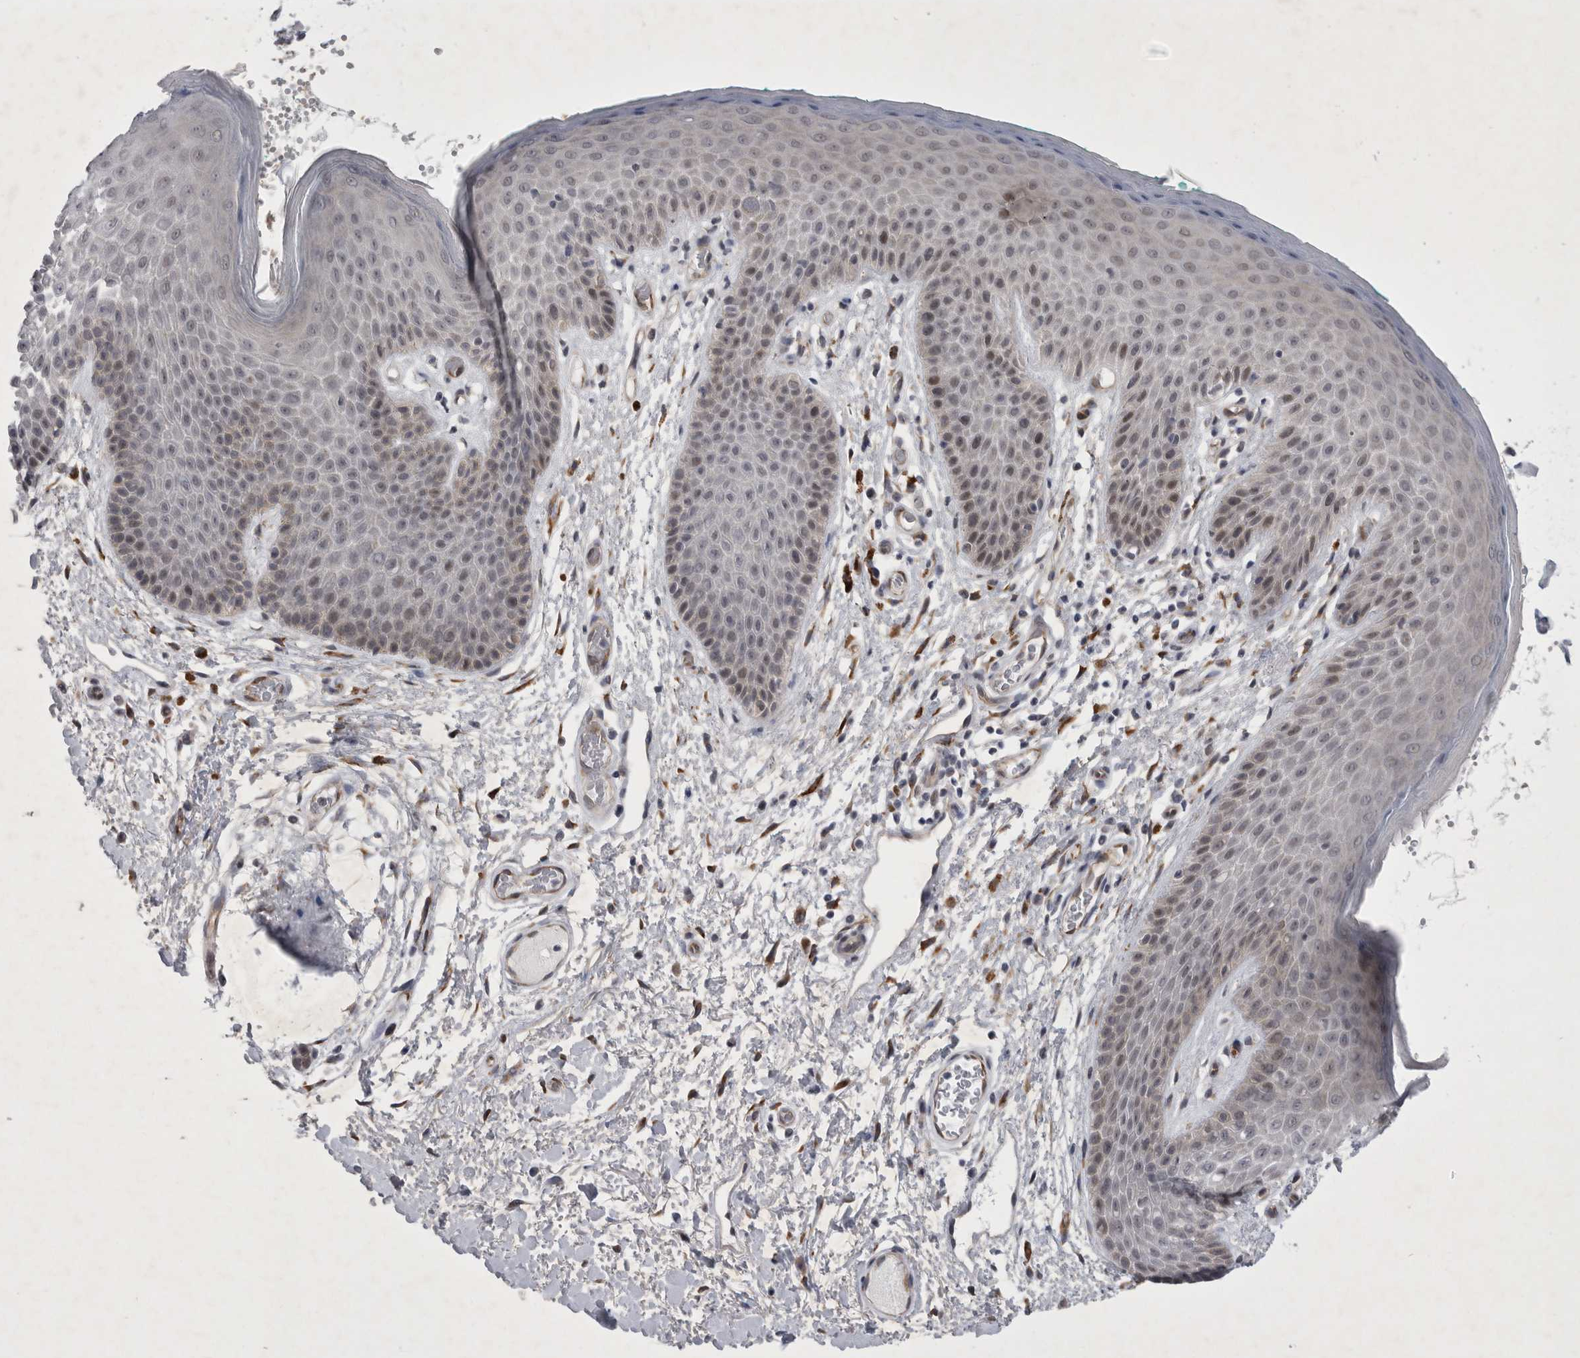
{"staining": {"intensity": "weak", "quantity": "25%-75%", "location": "cytoplasmic/membranous,nuclear"}, "tissue": "skin", "cell_type": "Epidermal cells", "image_type": "normal", "snomed": [{"axis": "morphology", "description": "Normal tissue, NOS"}, {"axis": "topography", "description": "Anal"}], "caption": "A high-resolution photomicrograph shows immunohistochemistry staining of normal skin, which reveals weak cytoplasmic/membranous,nuclear positivity in approximately 25%-75% of epidermal cells. Using DAB (brown) and hematoxylin (blue) stains, captured at high magnification using brightfield microscopy.", "gene": "PARP11", "patient": {"sex": "male", "age": 74}}